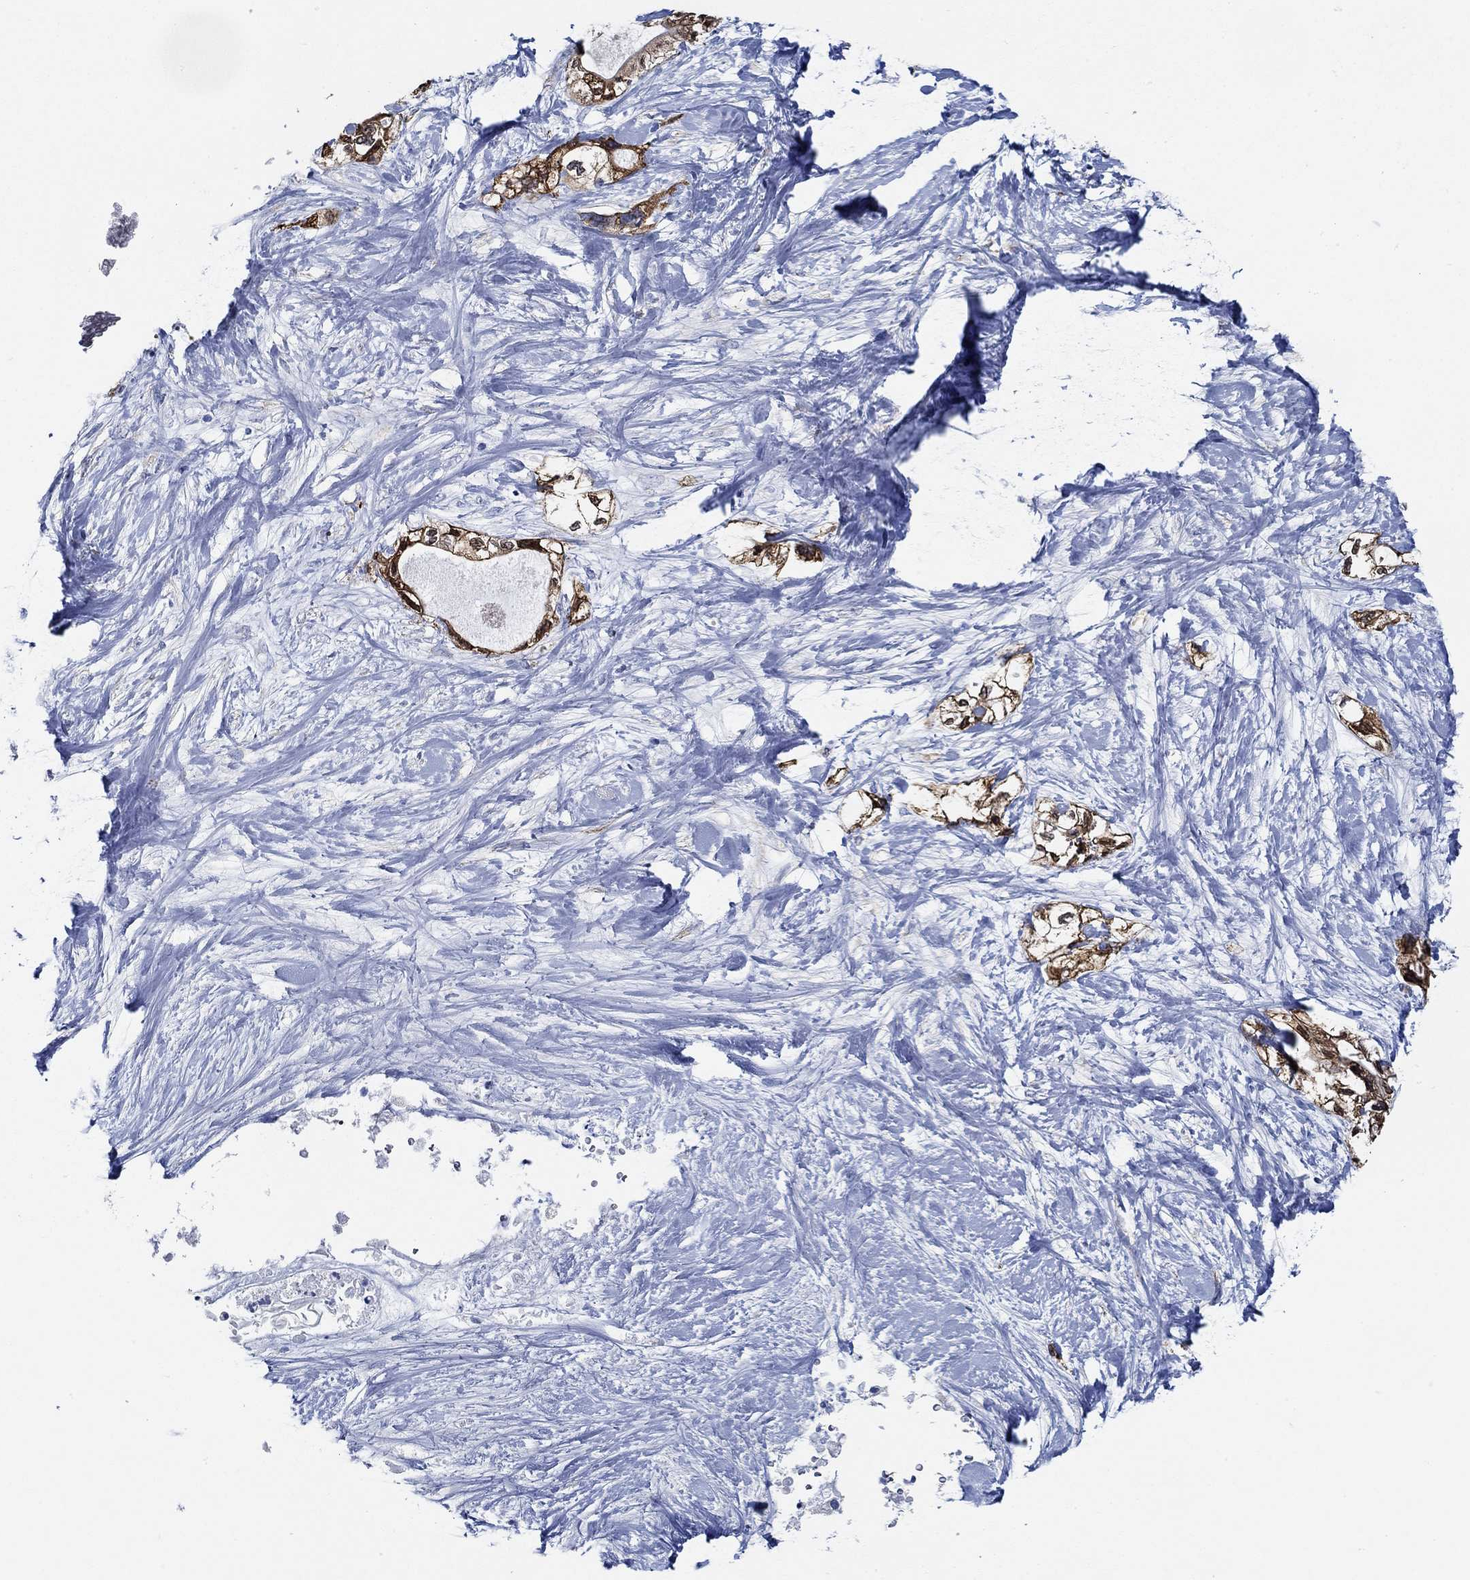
{"staining": {"intensity": "strong", "quantity": "25%-75%", "location": "cytoplasmic/membranous"}, "tissue": "pancreatic cancer", "cell_type": "Tumor cells", "image_type": "cancer", "snomed": [{"axis": "morphology", "description": "Adenocarcinoma, NOS"}, {"axis": "topography", "description": "Pancreas"}], "caption": "Immunohistochemistry of pancreatic adenocarcinoma shows high levels of strong cytoplasmic/membranous staining in approximately 25%-75% of tumor cells. (Brightfield microscopy of DAB IHC at high magnification).", "gene": "HECW2", "patient": {"sex": "female", "age": 56}}